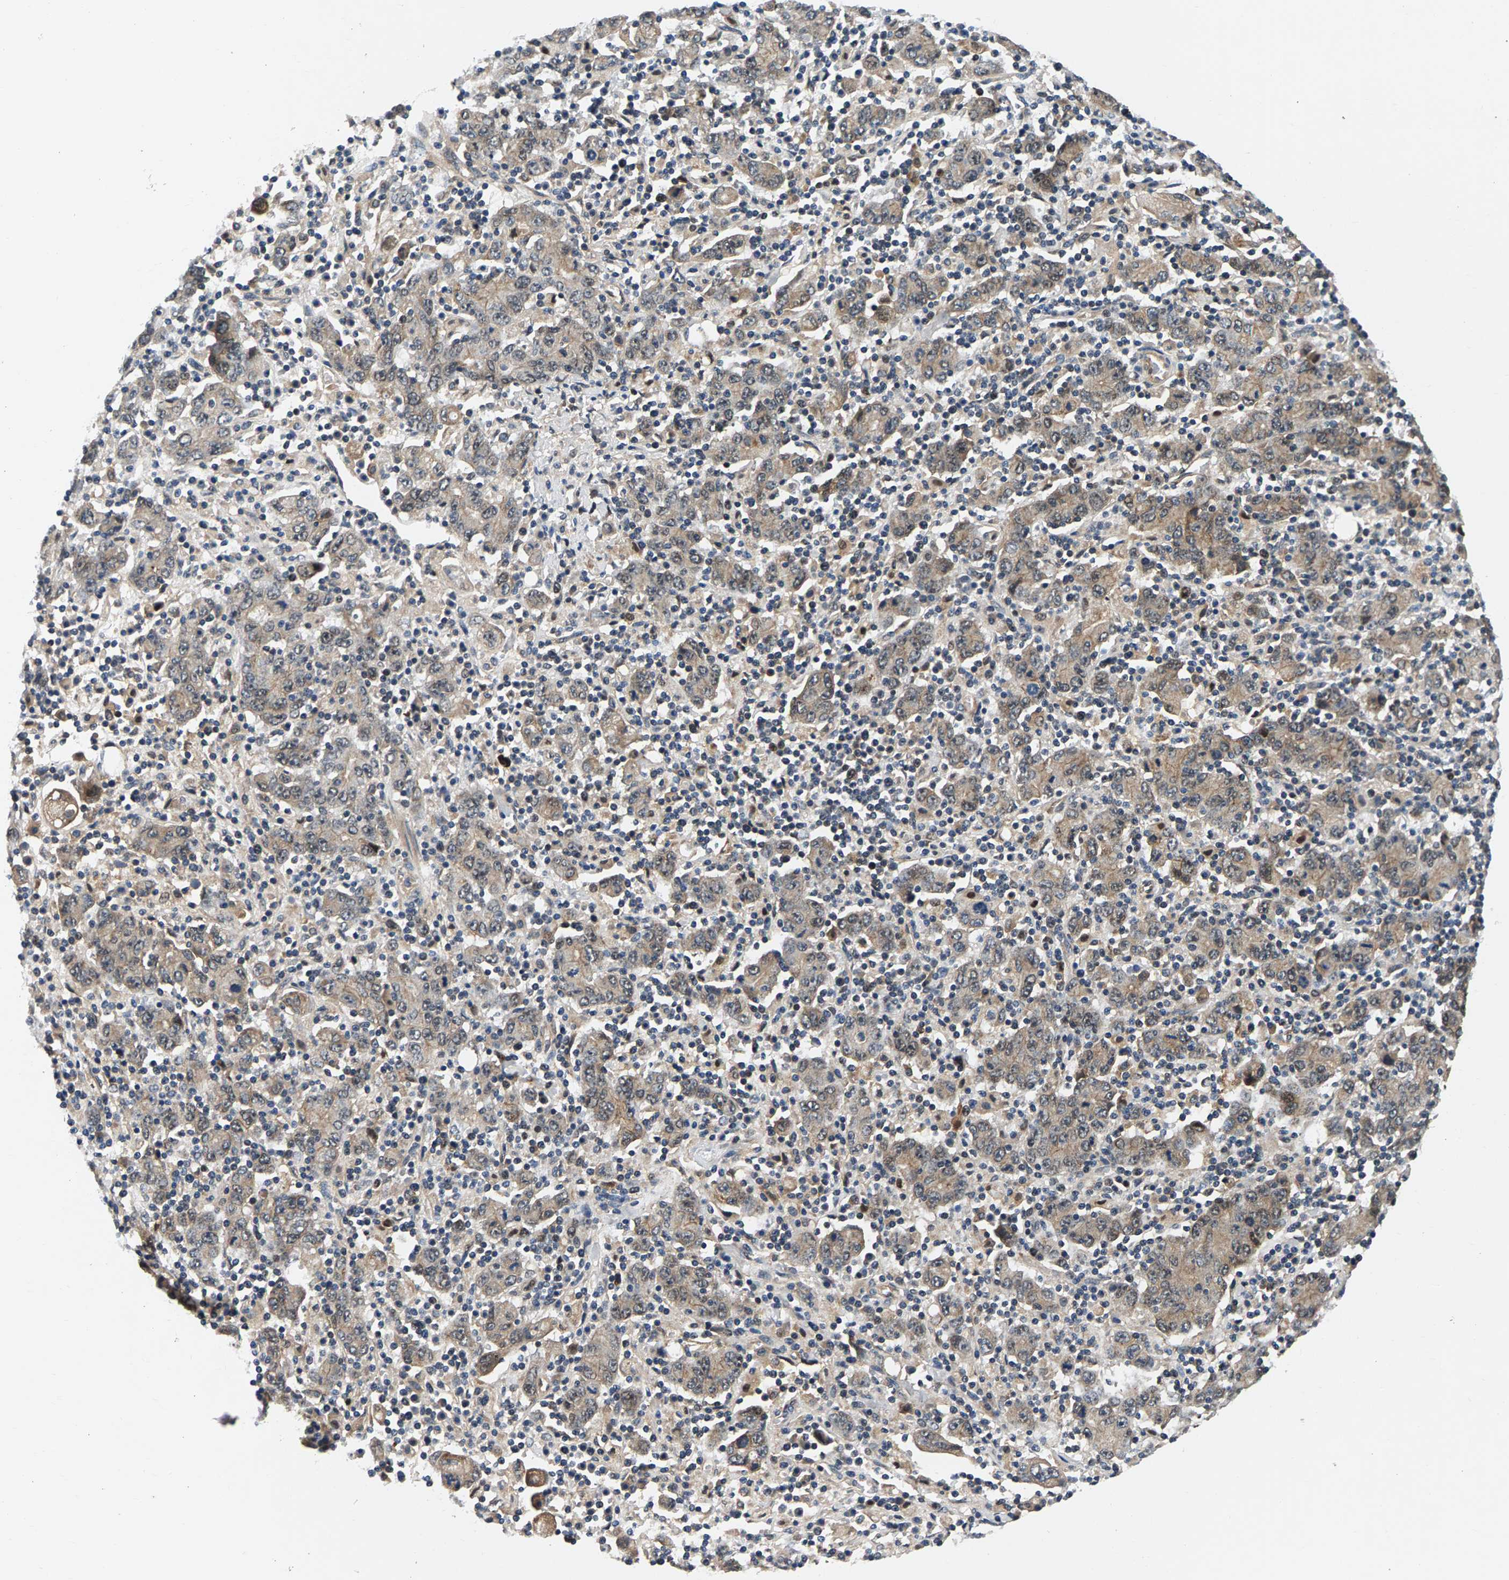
{"staining": {"intensity": "moderate", "quantity": "25%-75%", "location": "cytoplasmic/membranous"}, "tissue": "stomach cancer", "cell_type": "Tumor cells", "image_type": "cancer", "snomed": [{"axis": "morphology", "description": "Adenocarcinoma, NOS"}, {"axis": "topography", "description": "Stomach, upper"}], "caption": "Tumor cells reveal moderate cytoplasmic/membranous expression in about 25%-75% of cells in adenocarcinoma (stomach). The staining was performed using DAB (3,3'-diaminobenzidine), with brown indicating positive protein expression. Nuclei are stained blue with hematoxylin.", "gene": "FAM78A", "patient": {"sex": "male", "age": 69}}